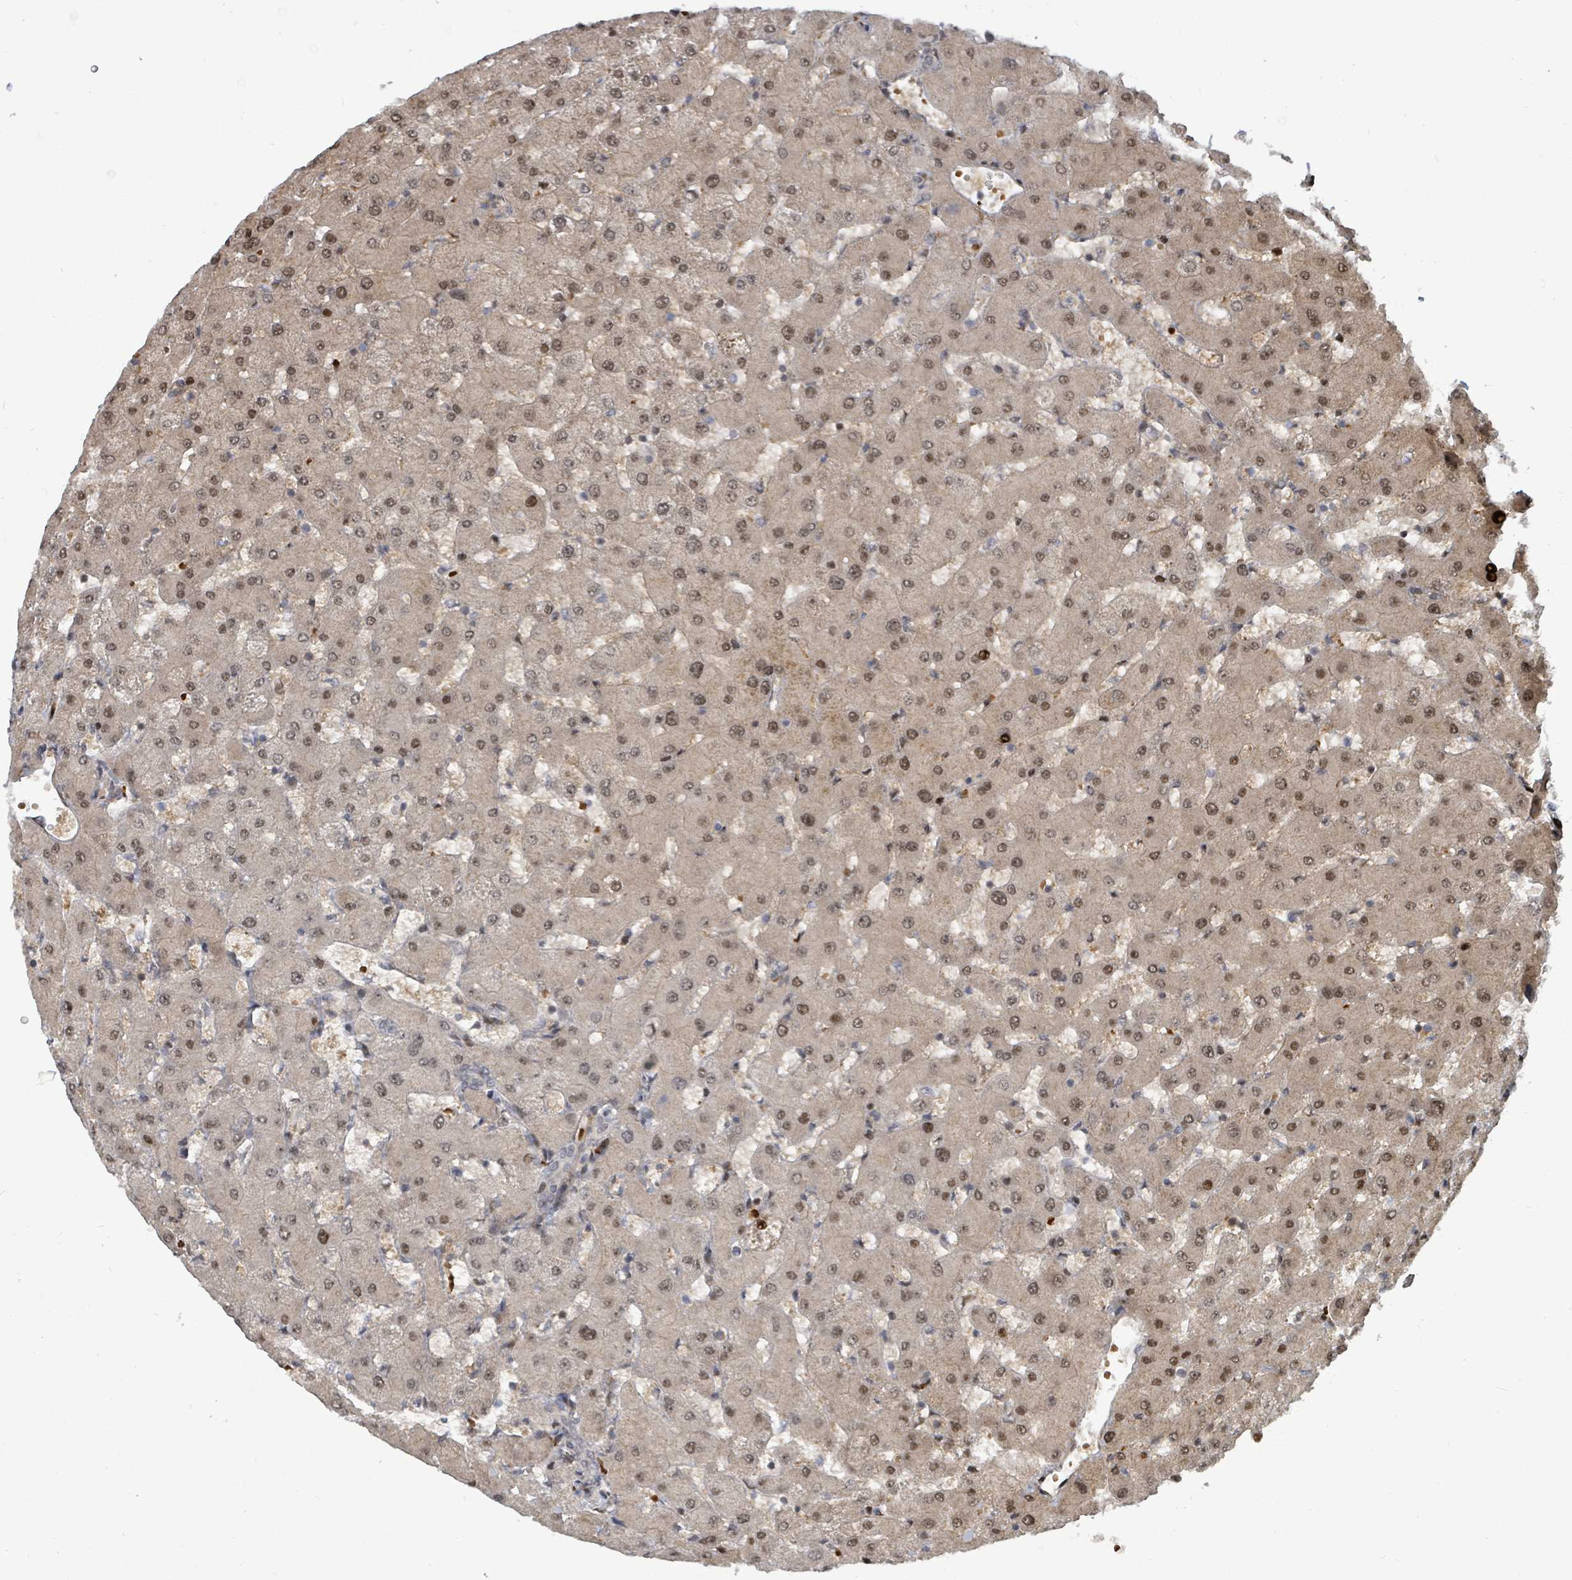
{"staining": {"intensity": "weak", "quantity": "25%-75%", "location": "nuclear"}, "tissue": "liver", "cell_type": "Cholangiocytes", "image_type": "normal", "snomed": [{"axis": "morphology", "description": "Normal tissue, NOS"}, {"axis": "topography", "description": "Liver"}], "caption": "Weak nuclear protein positivity is identified in about 25%-75% of cholangiocytes in liver. (DAB (3,3'-diaminobenzidine) IHC, brown staining for protein, blue staining for nuclei).", "gene": "TRDMT1", "patient": {"sex": "female", "age": 63}}